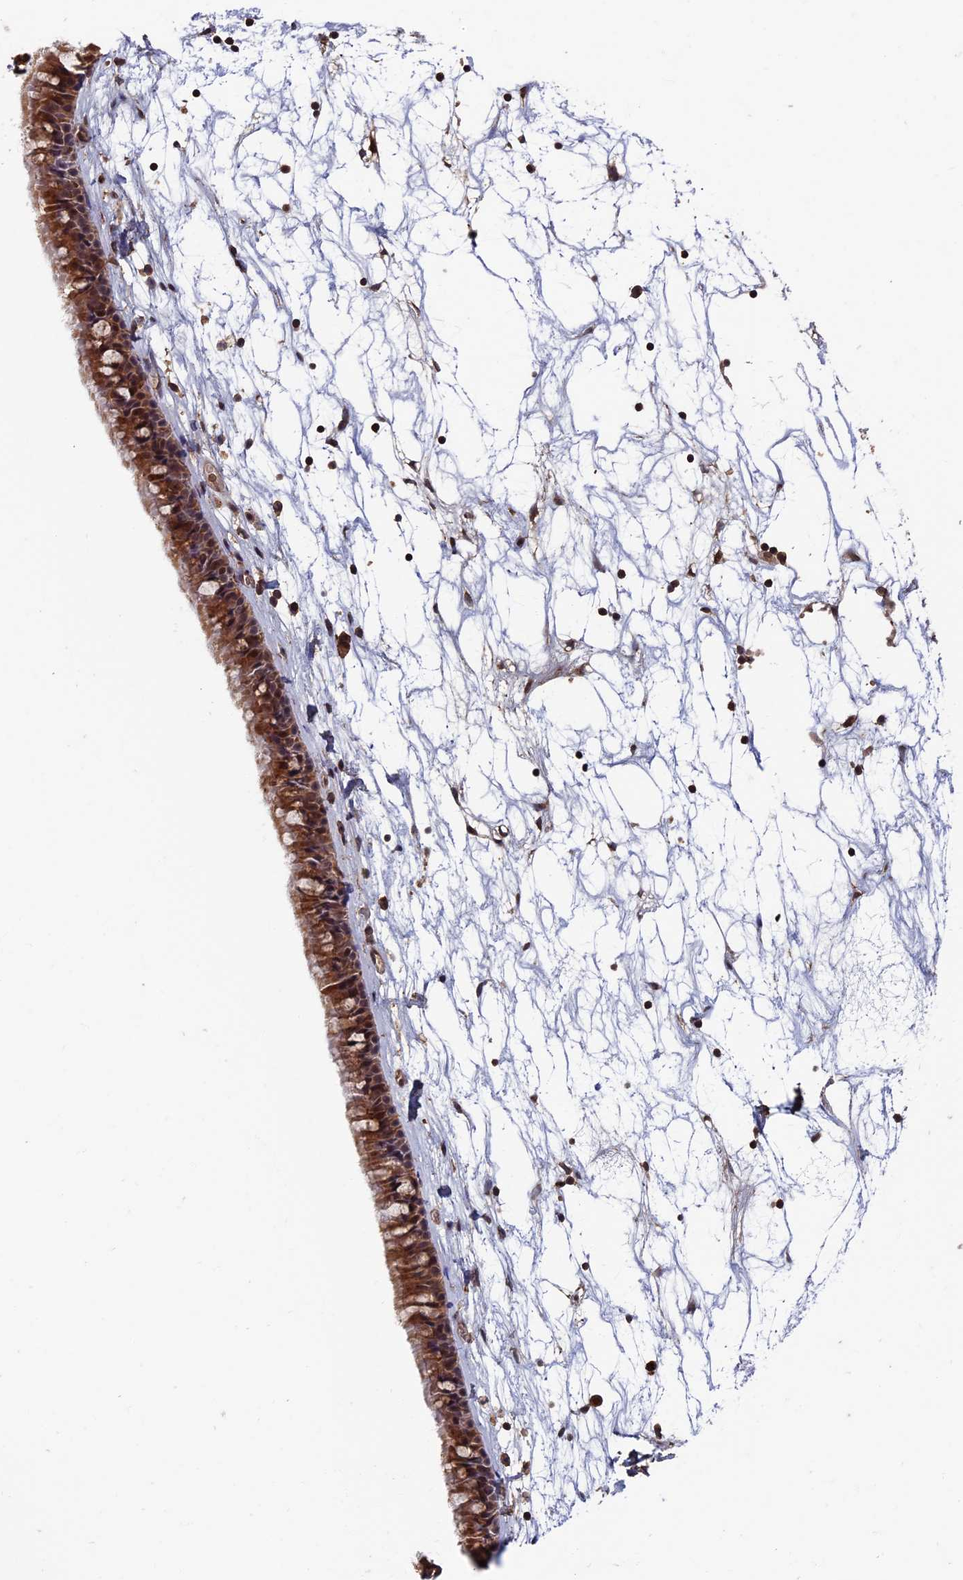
{"staining": {"intensity": "moderate", "quantity": ">75%", "location": "cytoplasmic/membranous,nuclear"}, "tissue": "nasopharynx", "cell_type": "Respiratory epithelial cells", "image_type": "normal", "snomed": [{"axis": "morphology", "description": "Normal tissue, NOS"}, {"axis": "topography", "description": "Nasopharynx"}], "caption": "An image of nasopharynx stained for a protein exhibits moderate cytoplasmic/membranous,nuclear brown staining in respiratory epithelial cells. Using DAB (brown) and hematoxylin (blue) stains, captured at high magnification using brightfield microscopy.", "gene": "RASGRF1", "patient": {"sex": "male", "age": 64}}